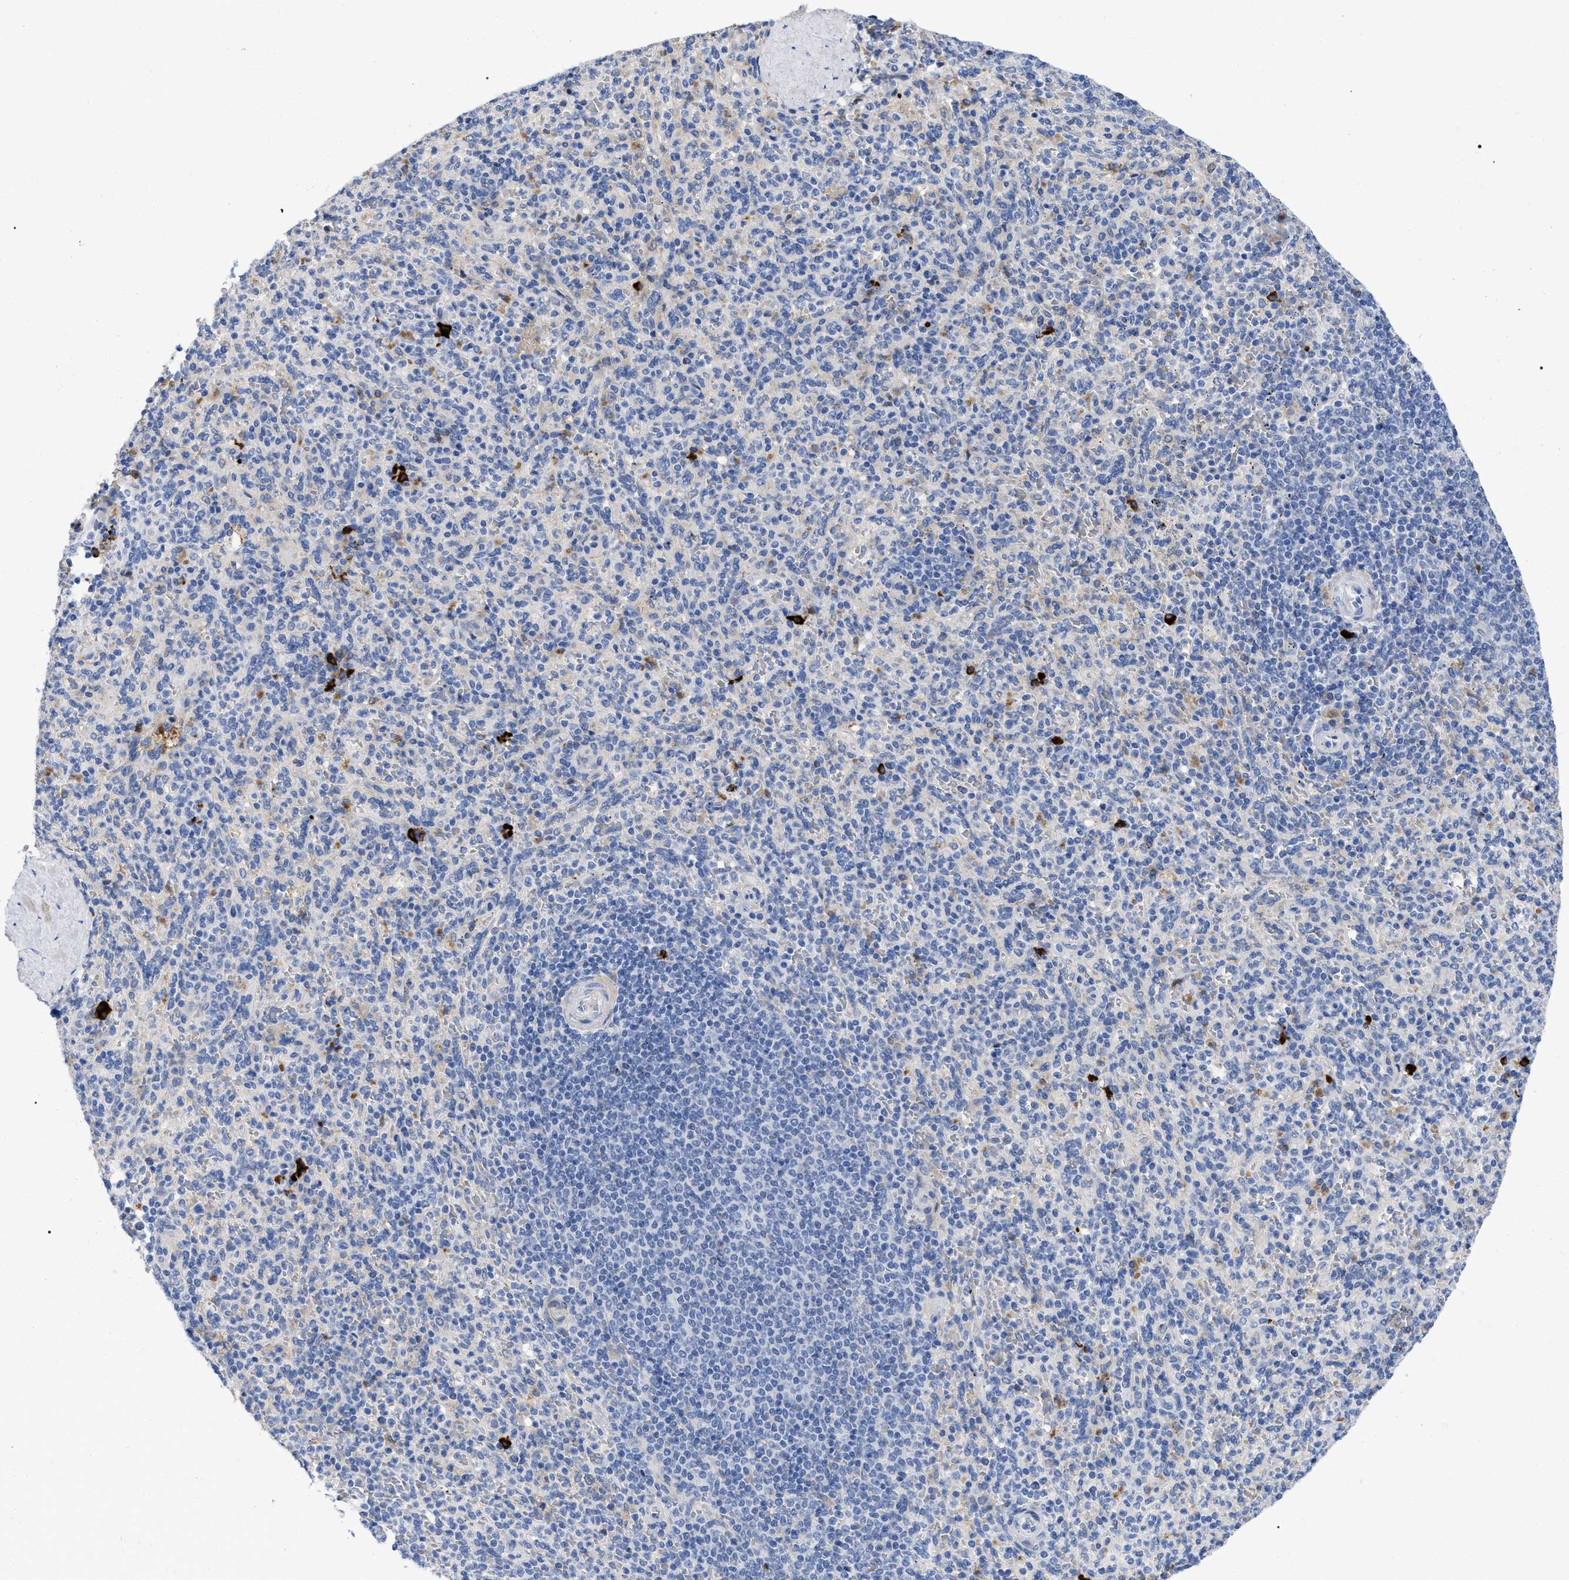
{"staining": {"intensity": "strong", "quantity": "<25%", "location": "cytoplasmic/membranous"}, "tissue": "spleen", "cell_type": "Cells in red pulp", "image_type": "normal", "snomed": [{"axis": "morphology", "description": "Normal tissue, NOS"}, {"axis": "topography", "description": "Spleen"}], "caption": "Immunohistochemical staining of unremarkable spleen reveals medium levels of strong cytoplasmic/membranous staining in approximately <25% of cells in red pulp. The staining was performed using DAB (3,3'-diaminobenzidine), with brown indicating positive protein expression. Nuclei are stained blue with hematoxylin.", "gene": "IGHV5", "patient": {"sex": "male", "age": 36}}